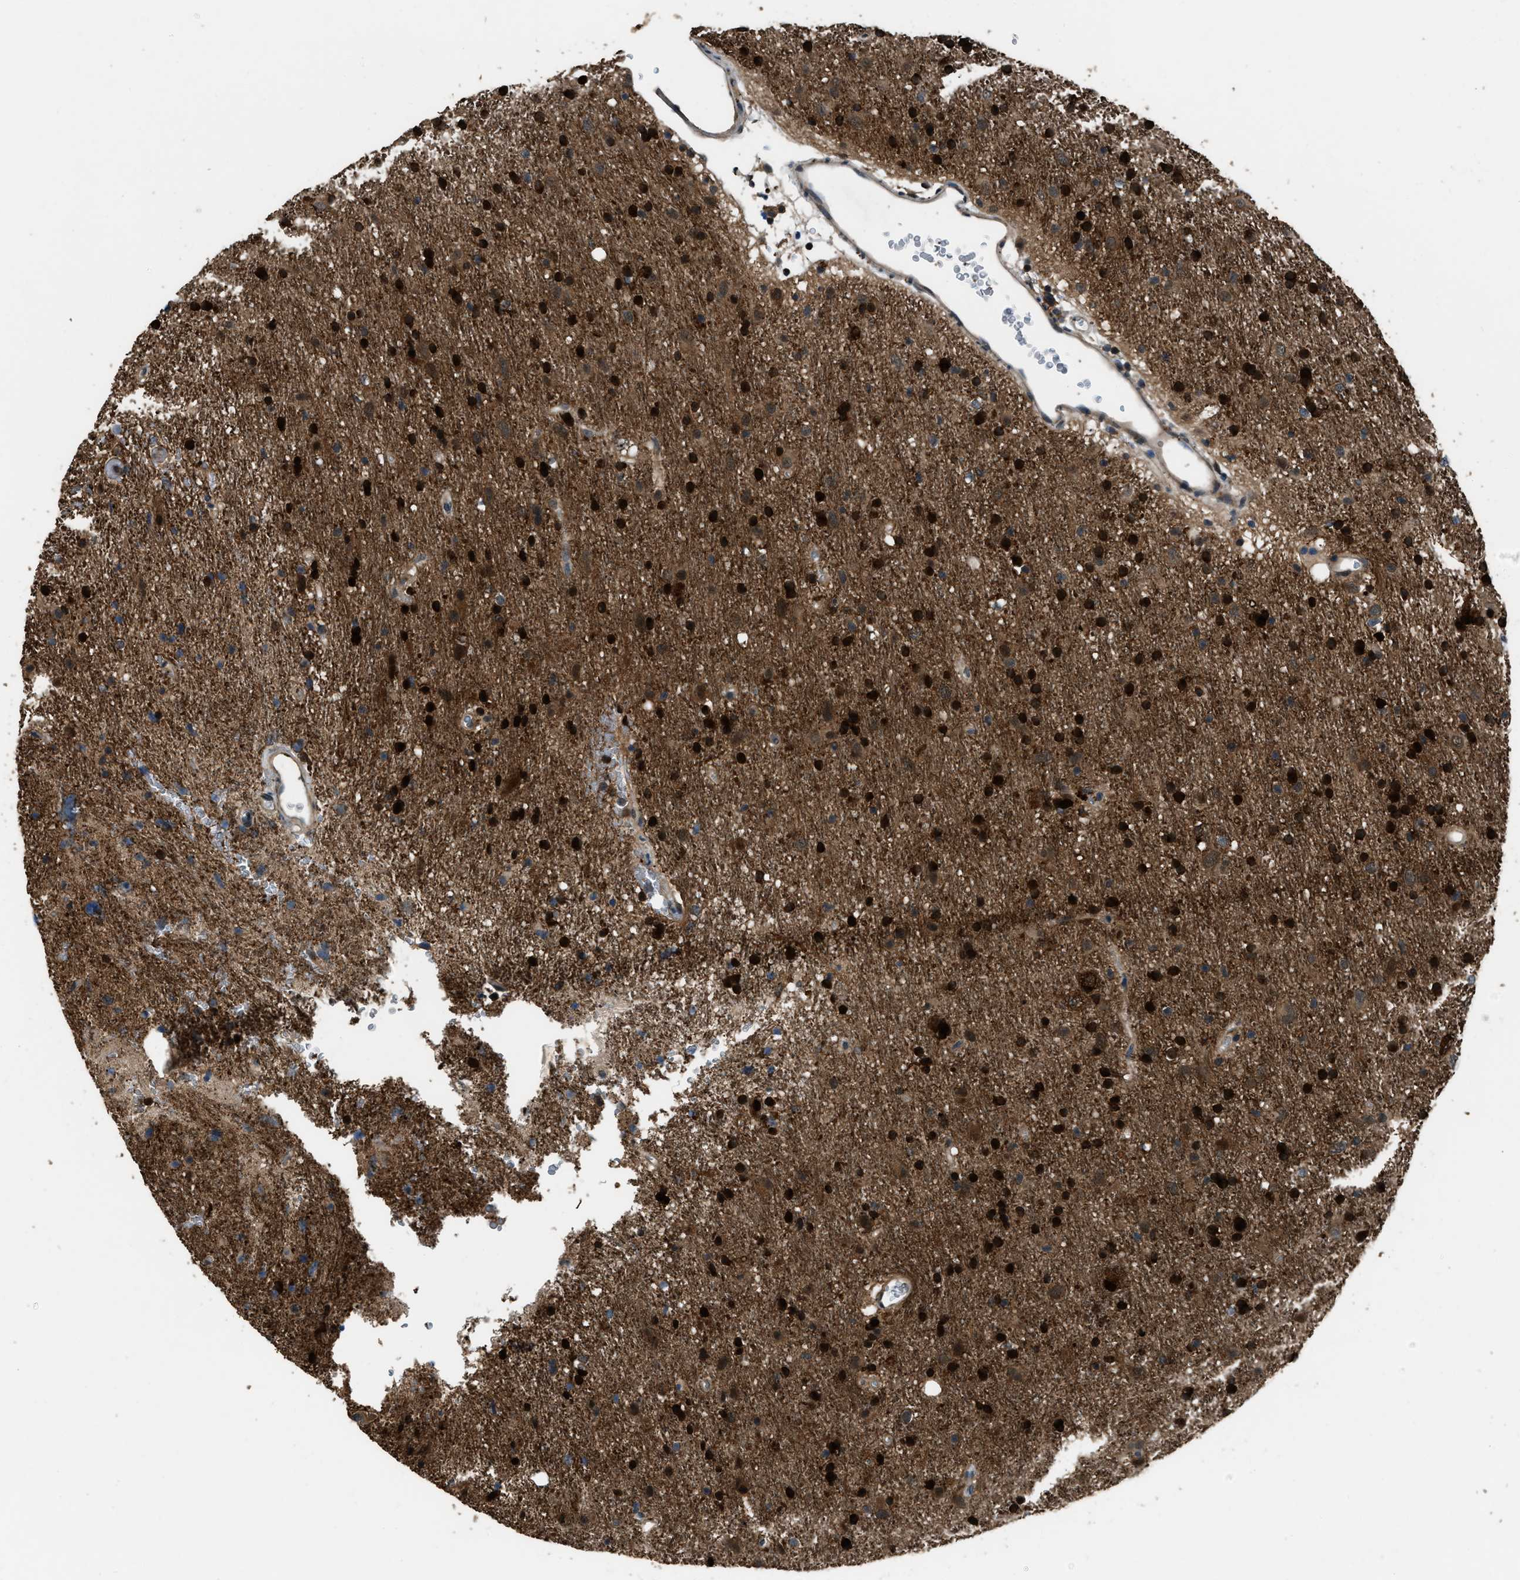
{"staining": {"intensity": "strong", "quantity": ">75%", "location": "cytoplasmic/membranous"}, "tissue": "glioma", "cell_type": "Tumor cells", "image_type": "cancer", "snomed": [{"axis": "morphology", "description": "Glioma, malignant, Low grade"}, {"axis": "topography", "description": "Brain"}], "caption": "A brown stain highlights strong cytoplasmic/membranous positivity of a protein in glioma tumor cells.", "gene": "NUDCD3", "patient": {"sex": "male", "age": 77}}